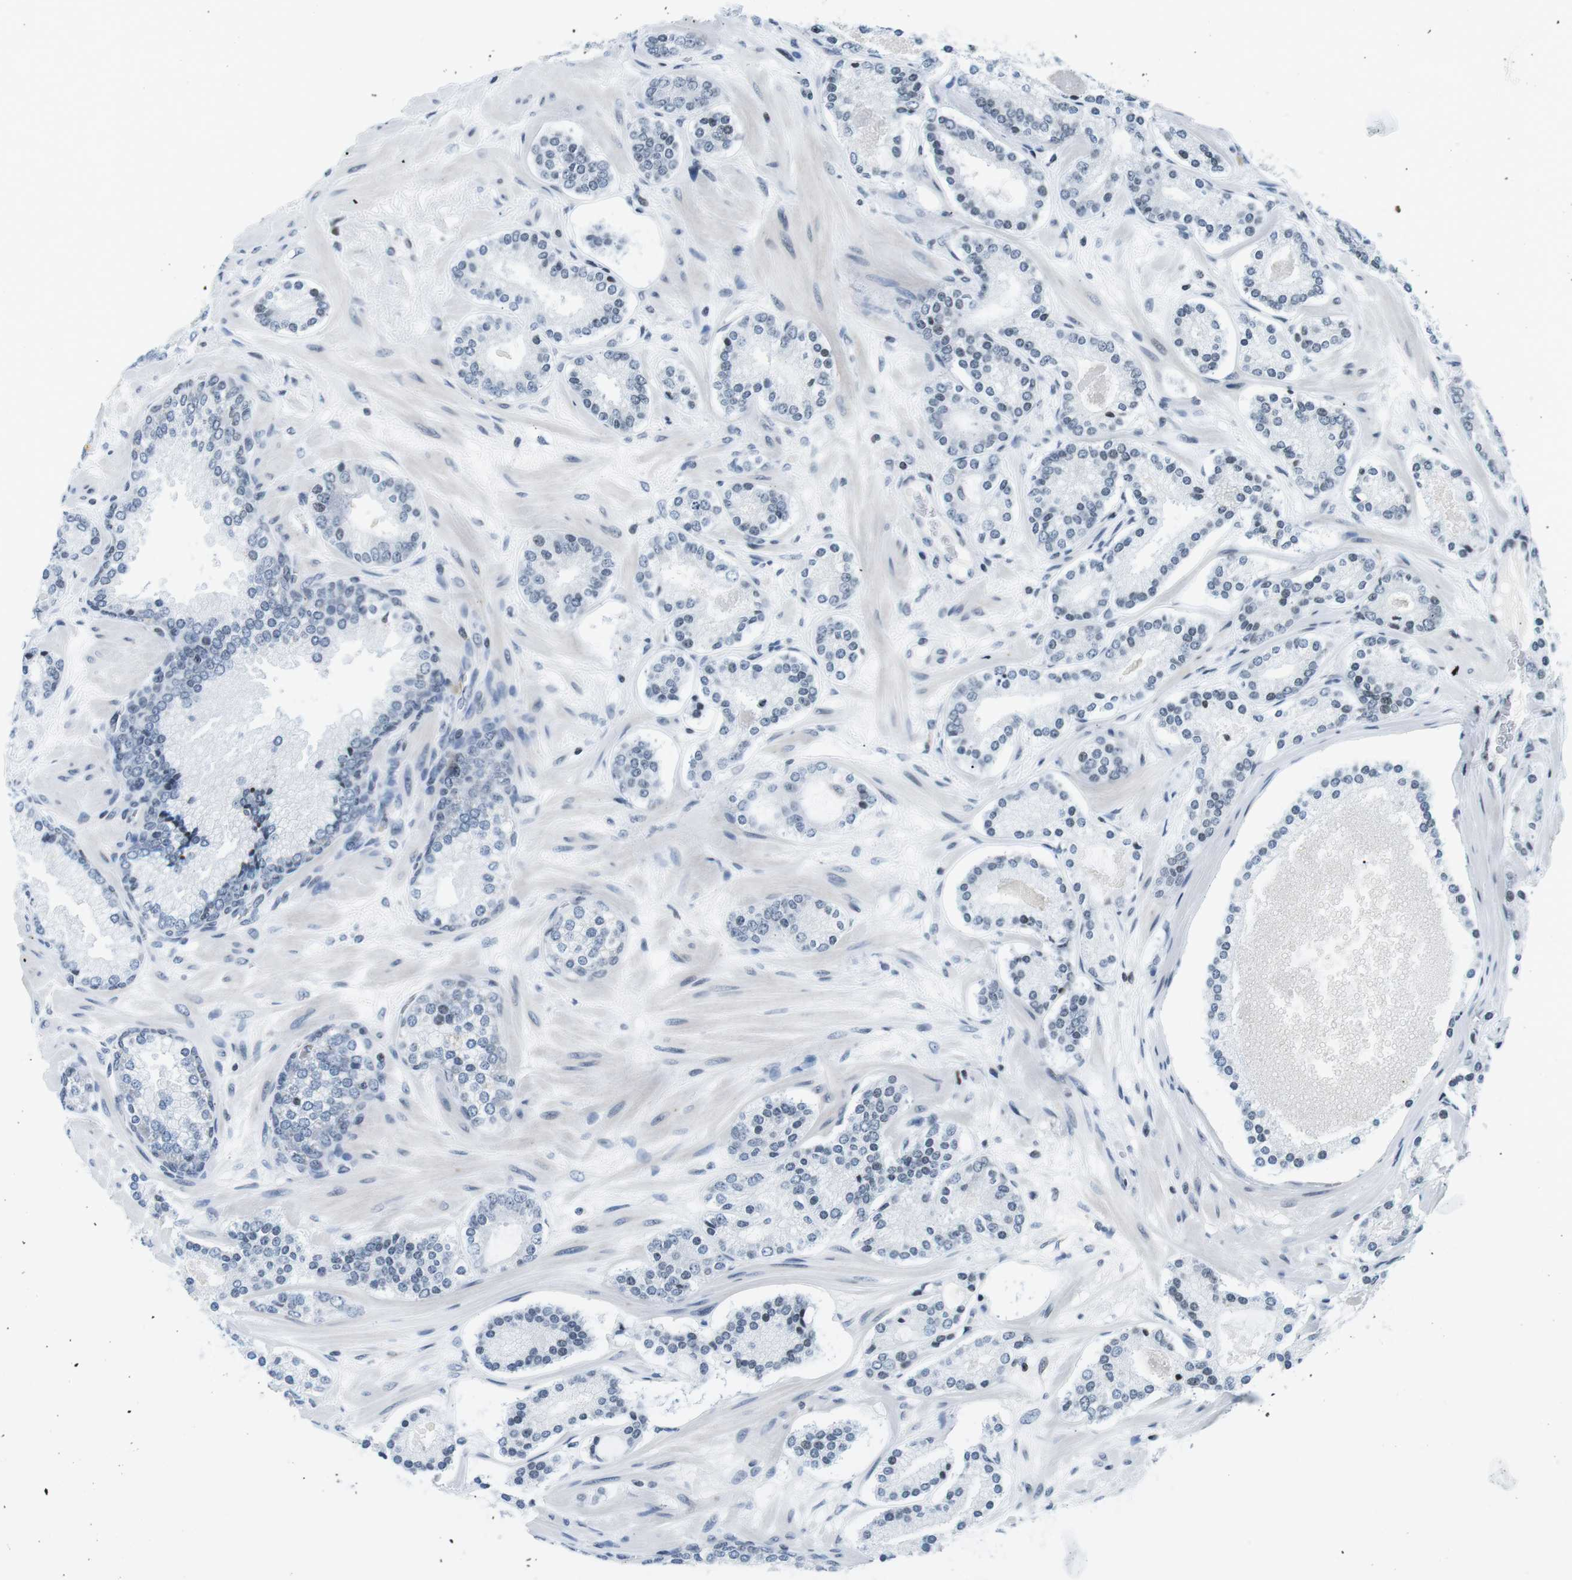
{"staining": {"intensity": "negative", "quantity": "none", "location": "none"}, "tissue": "prostate cancer", "cell_type": "Tumor cells", "image_type": "cancer", "snomed": [{"axis": "morphology", "description": "Adenocarcinoma, Low grade"}, {"axis": "topography", "description": "Prostate"}], "caption": "This is an immunohistochemistry image of human prostate adenocarcinoma (low-grade). There is no positivity in tumor cells.", "gene": "E2F2", "patient": {"sex": "male", "age": 63}}